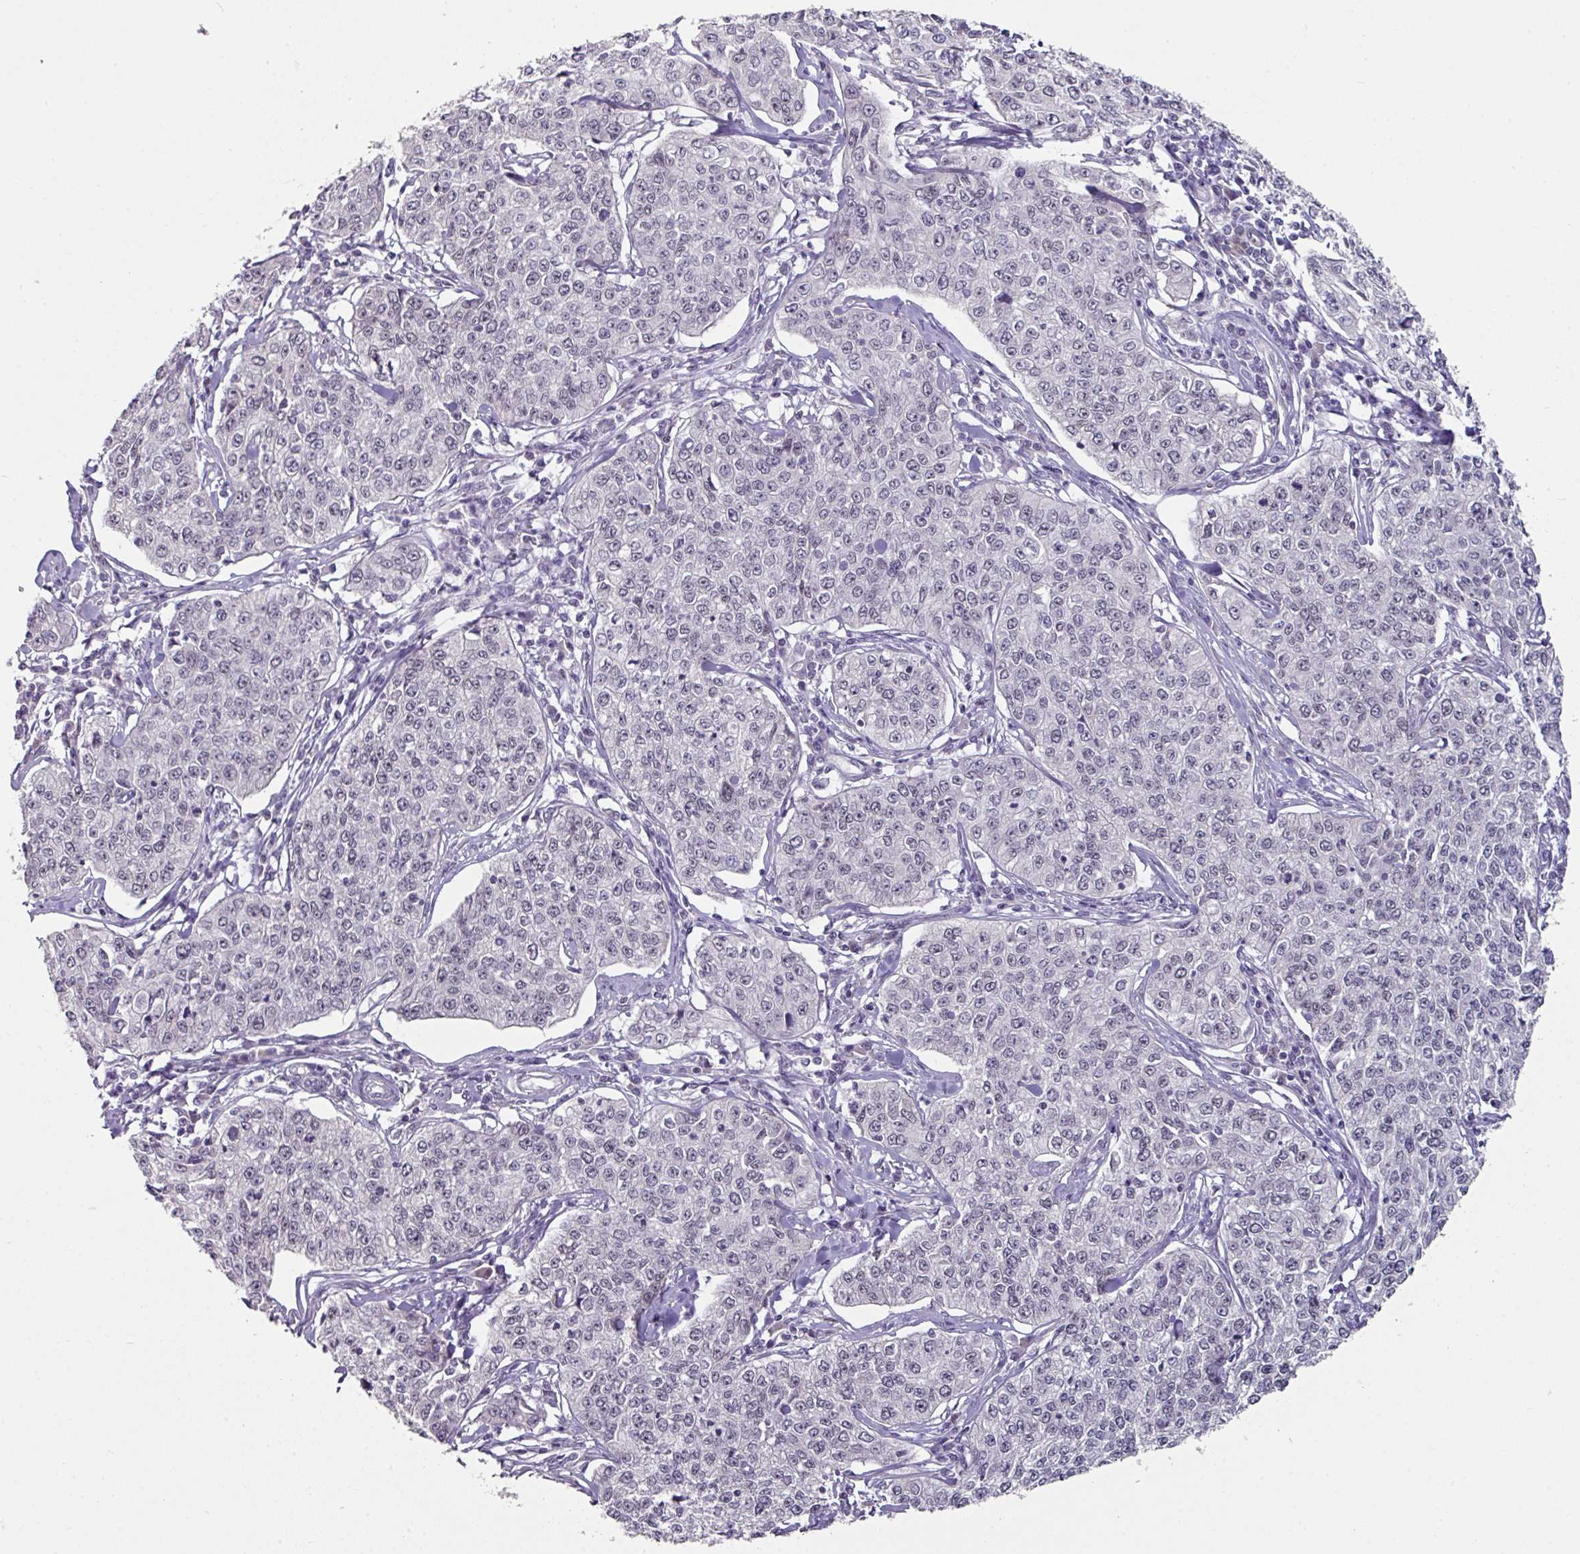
{"staining": {"intensity": "weak", "quantity": "25%-75%", "location": "nuclear"}, "tissue": "cervical cancer", "cell_type": "Tumor cells", "image_type": "cancer", "snomed": [{"axis": "morphology", "description": "Squamous cell carcinoma, NOS"}, {"axis": "topography", "description": "Cervix"}], "caption": "Tumor cells exhibit low levels of weak nuclear expression in approximately 25%-75% of cells in human cervical cancer.", "gene": "ELK1", "patient": {"sex": "female", "age": 35}}